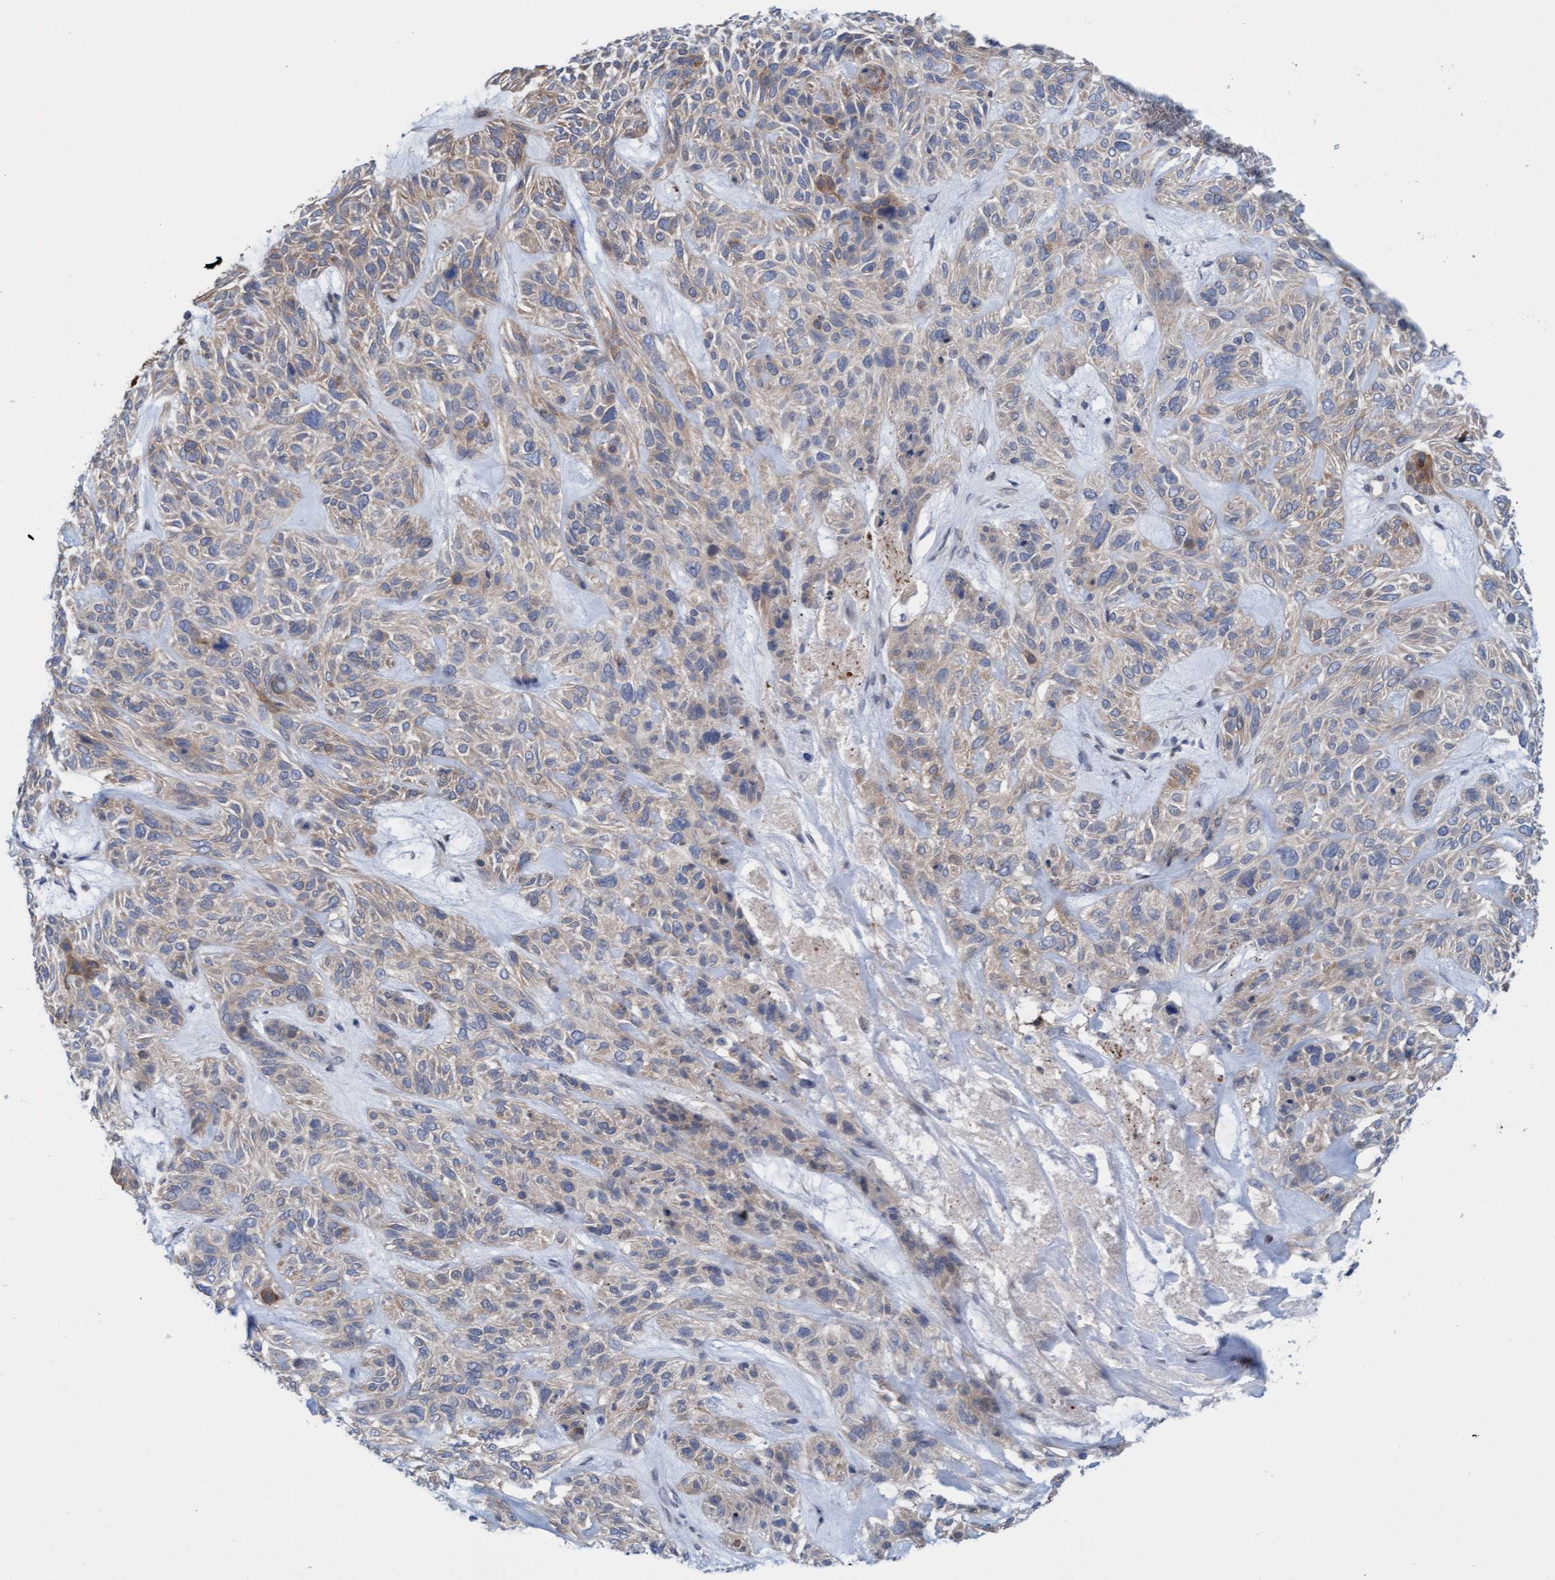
{"staining": {"intensity": "weak", "quantity": "25%-75%", "location": "cytoplasmic/membranous"}, "tissue": "skin cancer", "cell_type": "Tumor cells", "image_type": "cancer", "snomed": [{"axis": "morphology", "description": "Basal cell carcinoma"}, {"axis": "topography", "description": "Skin"}], "caption": "A histopathology image of skin cancer stained for a protein exhibits weak cytoplasmic/membranous brown staining in tumor cells.", "gene": "KLHL25", "patient": {"sex": "male", "age": 55}}